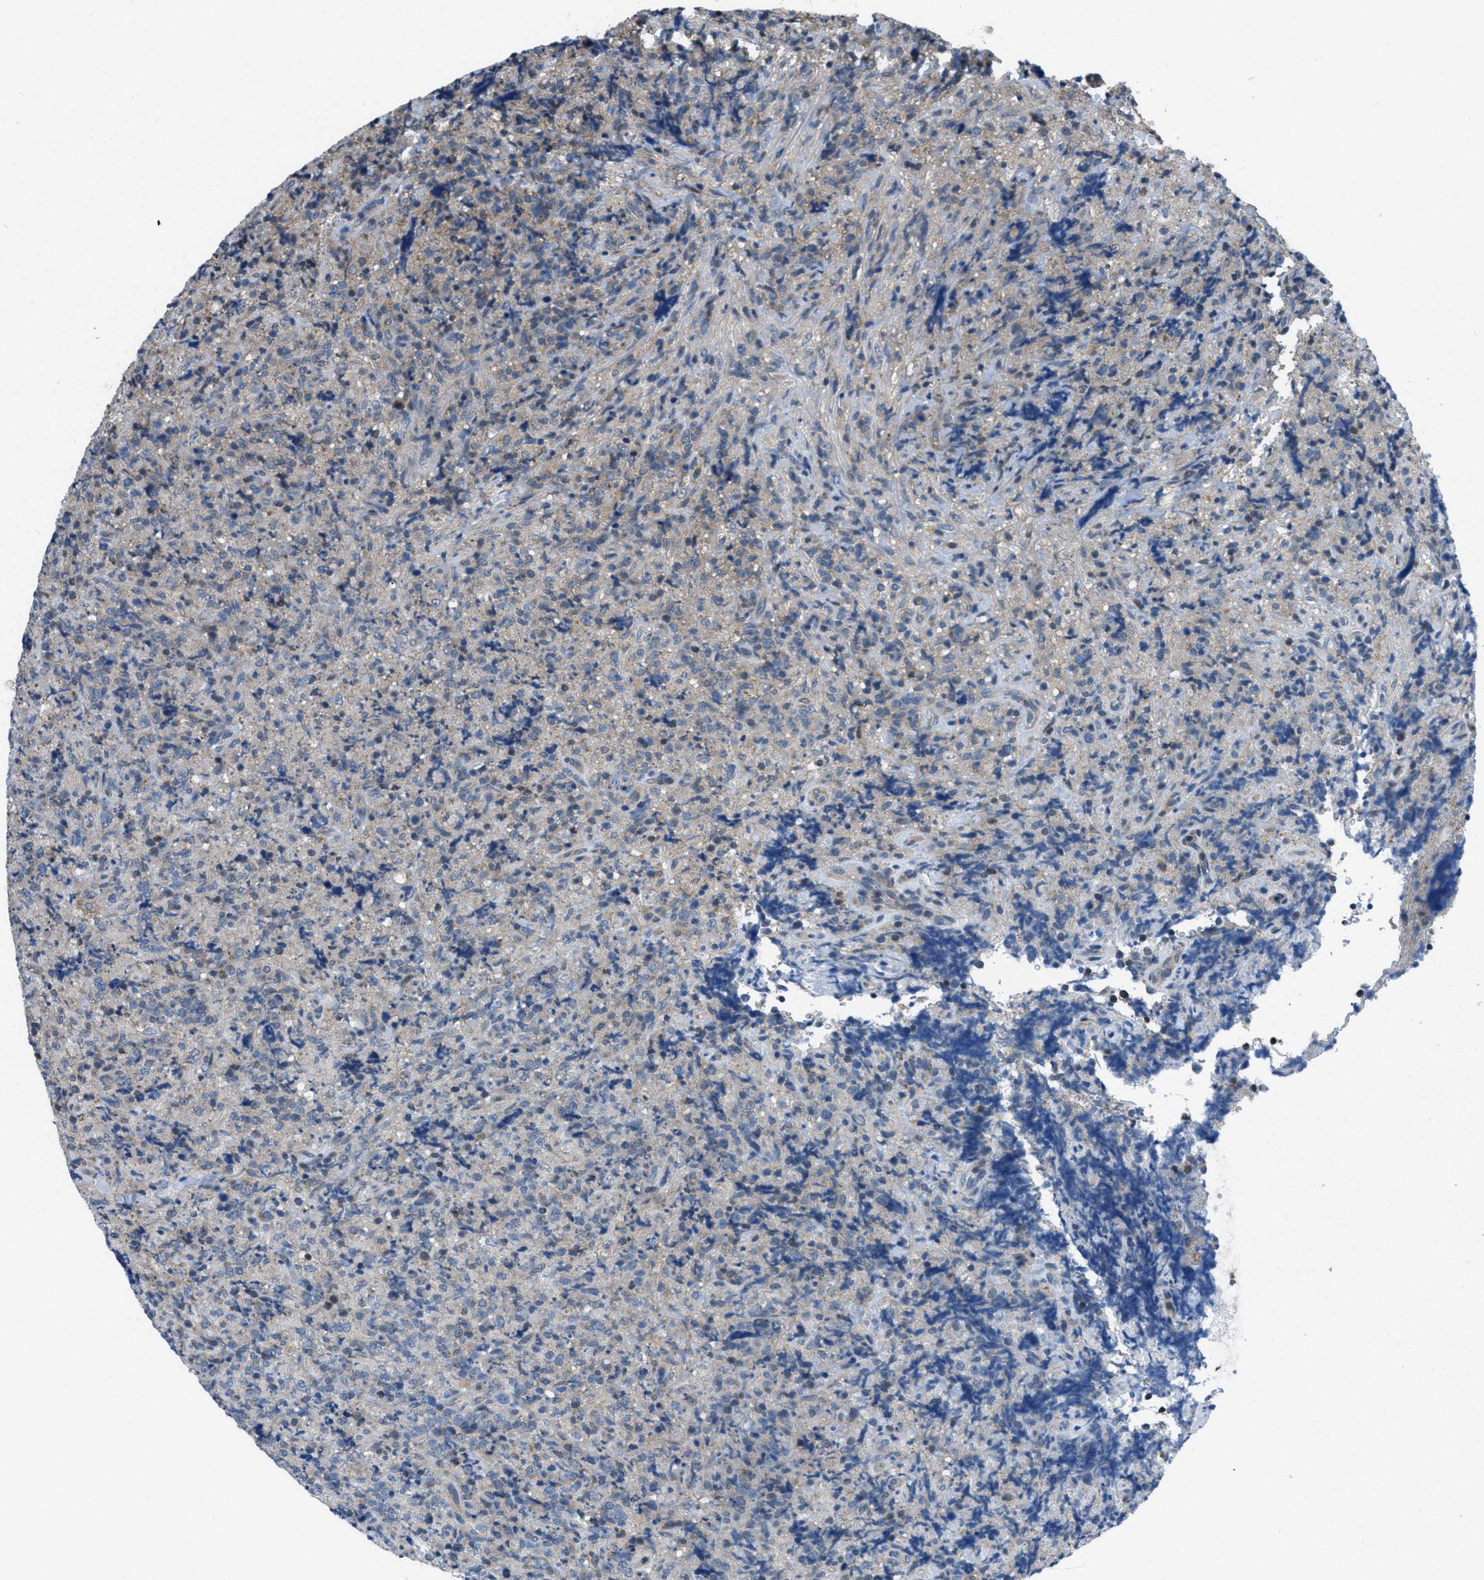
{"staining": {"intensity": "weak", "quantity": "<25%", "location": "cytoplasmic/membranous"}, "tissue": "lymphoma", "cell_type": "Tumor cells", "image_type": "cancer", "snomed": [{"axis": "morphology", "description": "Malignant lymphoma, non-Hodgkin's type, High grade"}, {"axis": "topography", "description": "Tonsil"}], "caption": "Immunohistochemical staining of human lymphoma exhibits no significant positivity in tumor cells.", "gene": "PIP5K1C", "patient": {"sex": "female", "age": 36}}